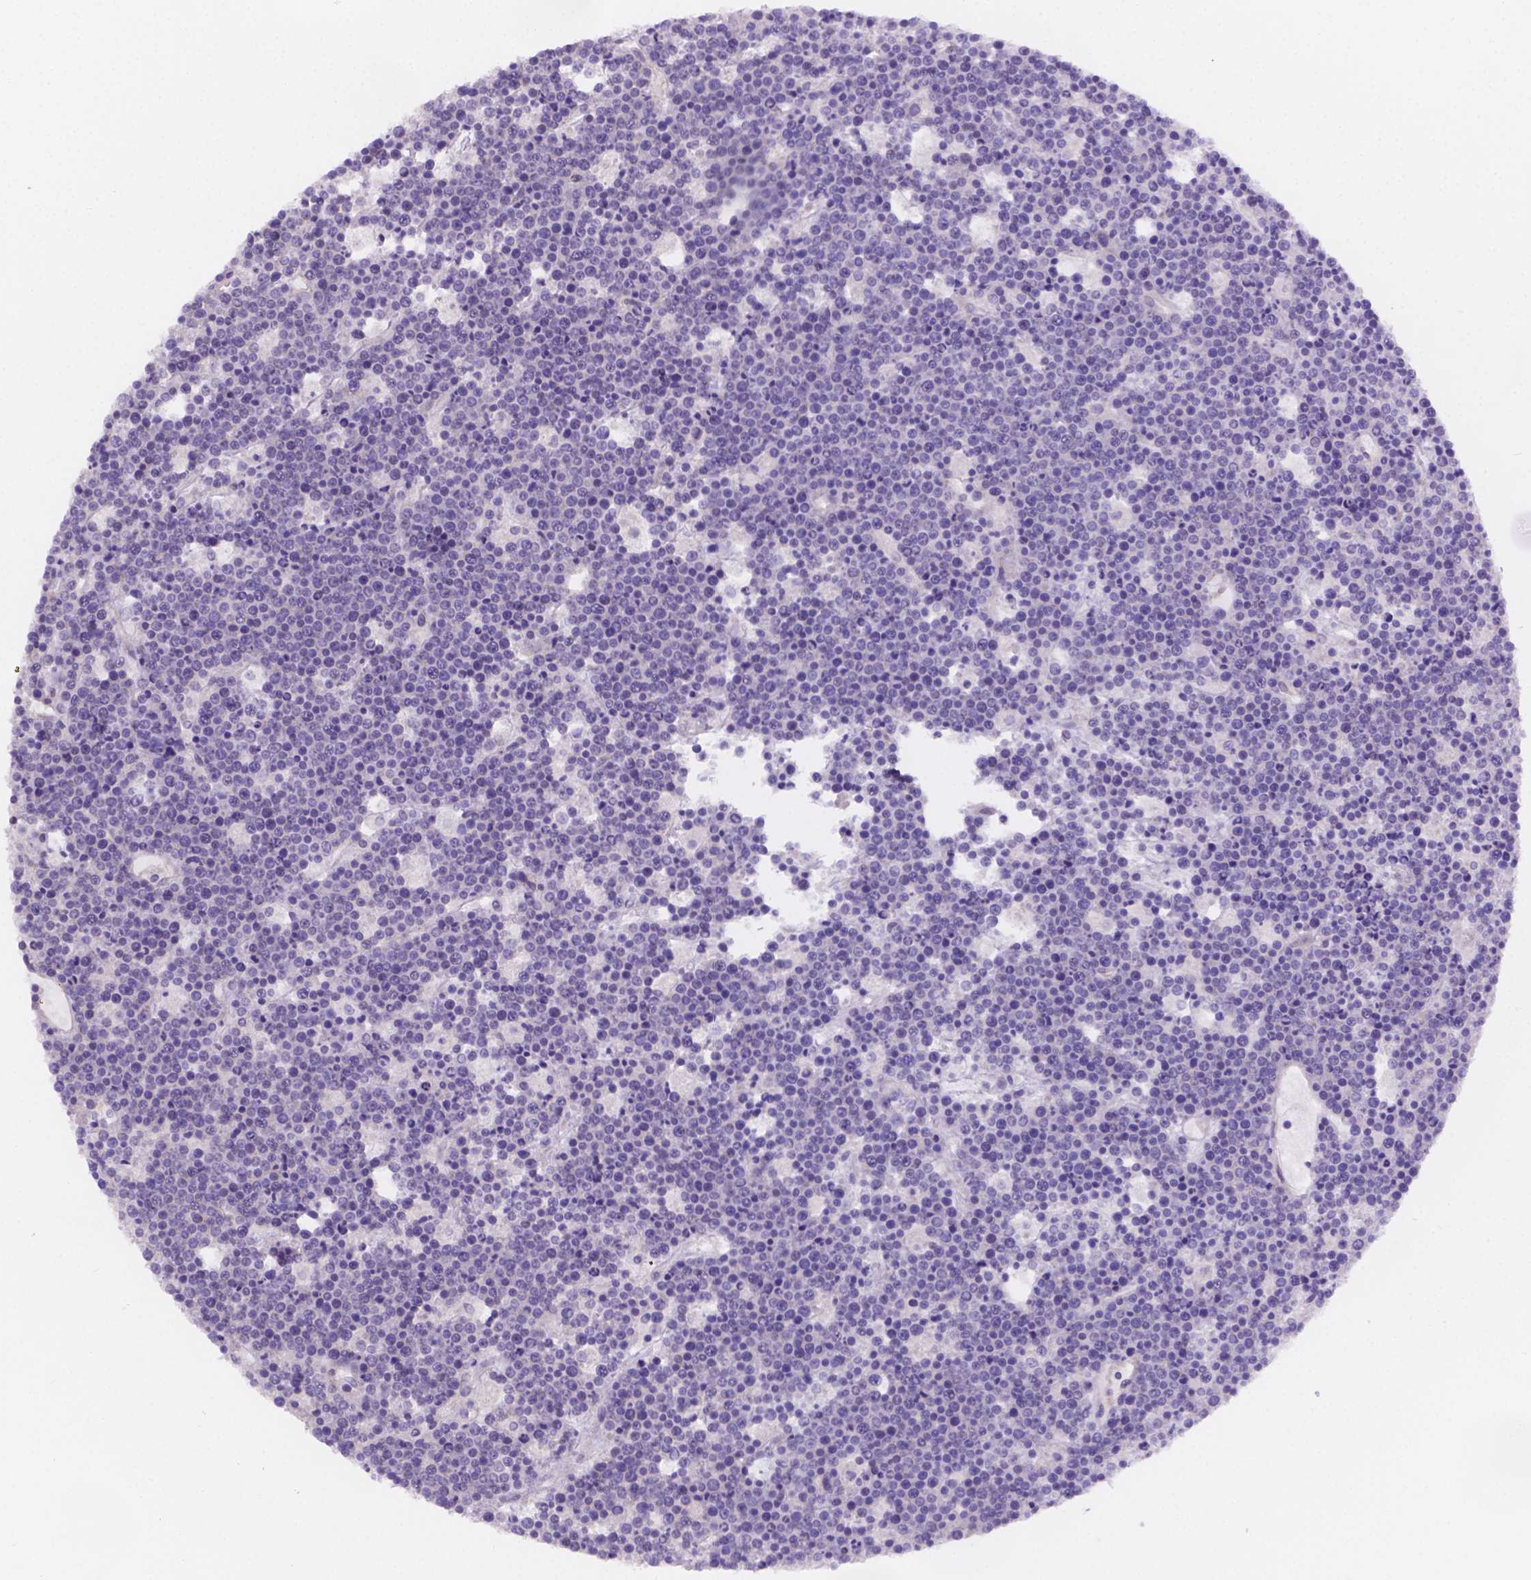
{"staining": {"intensity": "negative", "quantity": "none", "location": "none"}, "tissue": "lymphoma", "cell_type": "Tumor cells", "image_type": "cancer", "snomed": [{"axis": "morphology", "description": "Malignant lymphoma, non-Hodgkin's type, High grade"}, {"axis": "topography", "description": "Ovary"}], "caption": "High power microscopy histopathology image of an immunohistochemistry micrograph of lymphoma, revealing no significant positivity in tumor cells.", "gene": "CD96", "patient": {"sex": "female", "age": 56}}